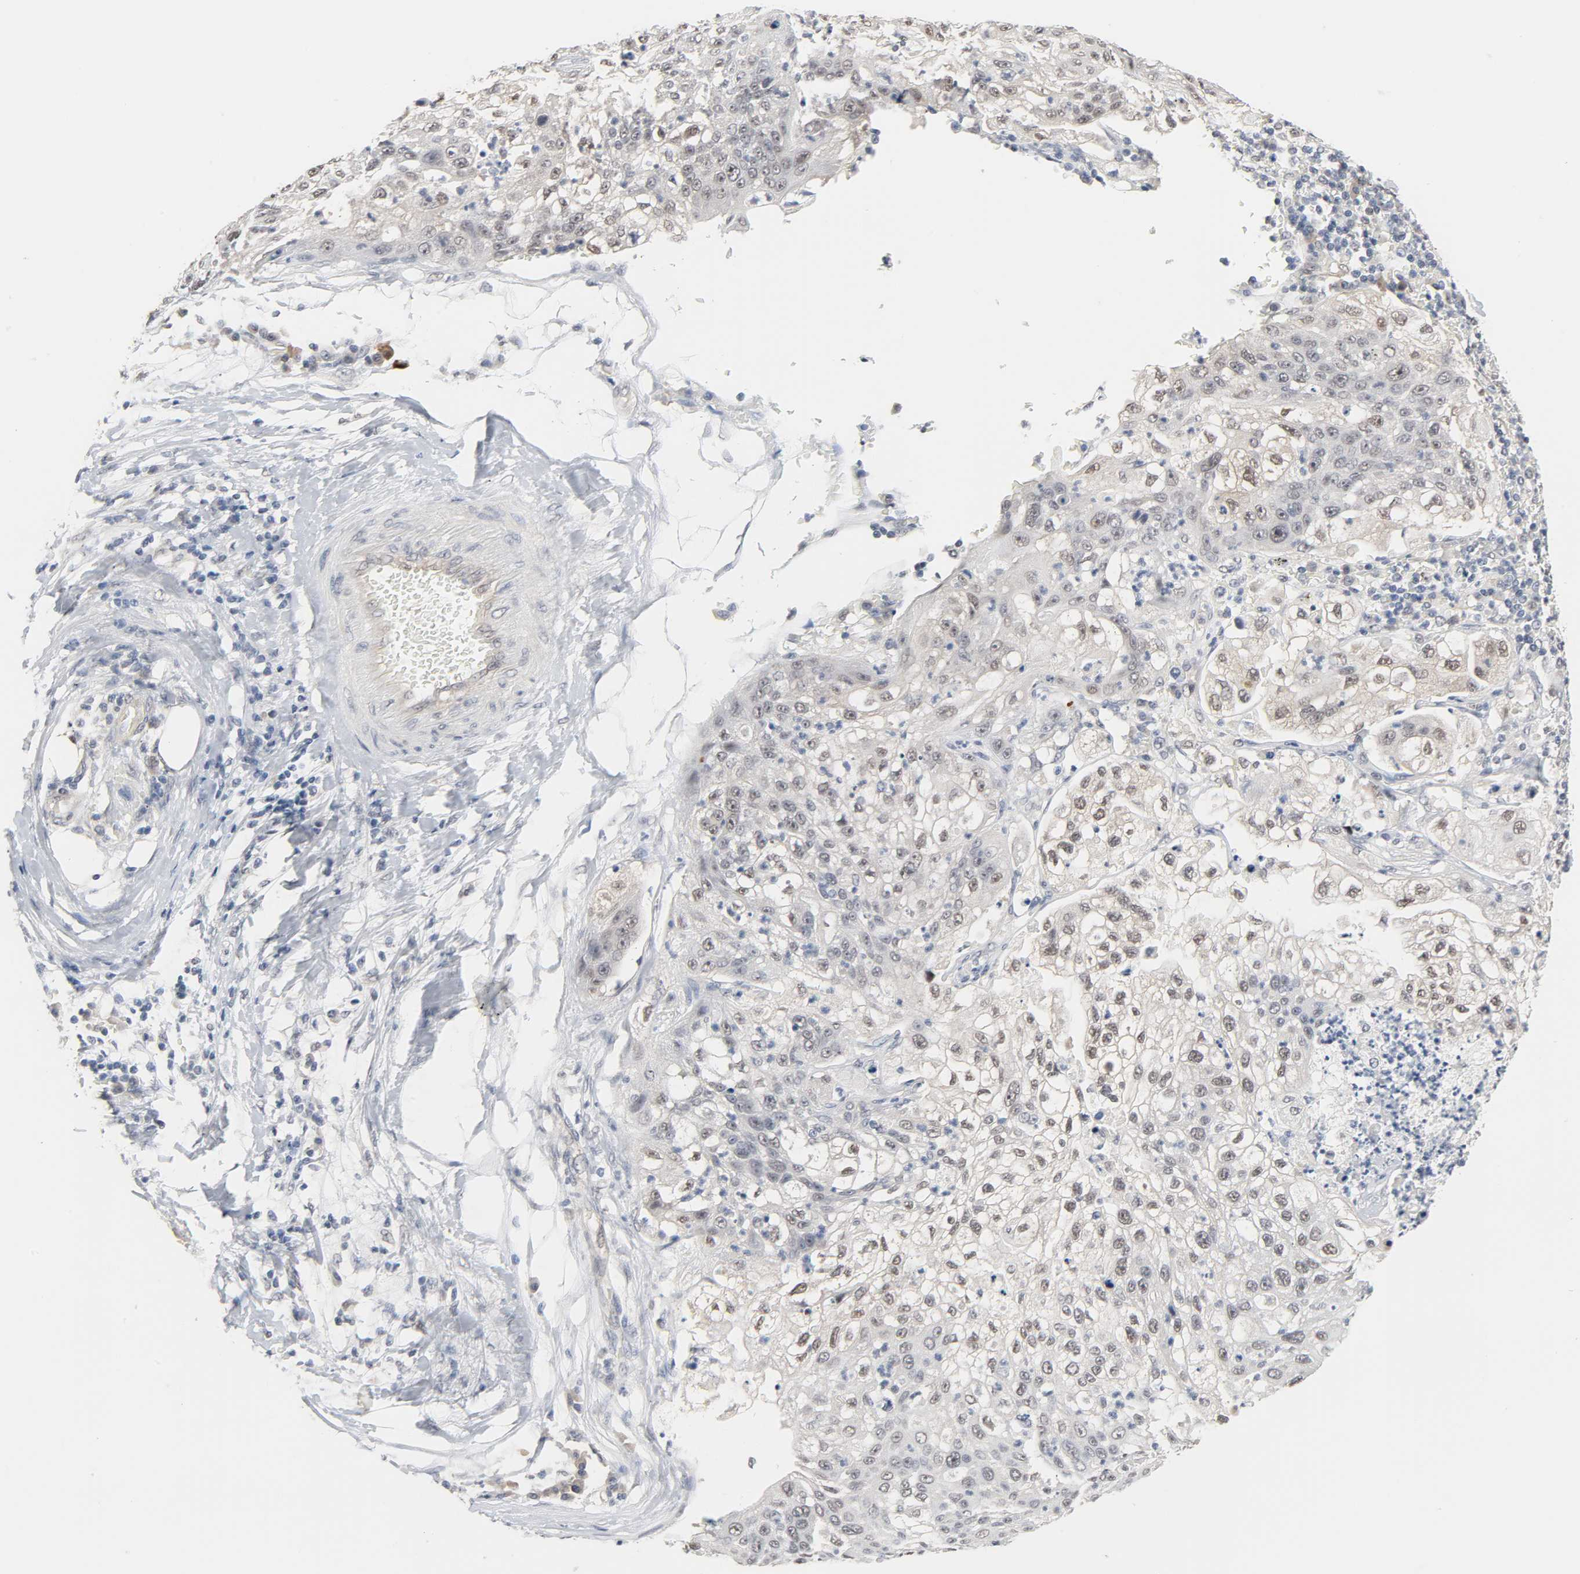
{"staining": {"intensity": "negative", "quantity": "none", "location": "none"}, "tissue": "lung cancer", "cell_type": "Tumor cells", "image_type": "cancer", "snomed": [{"axis": "morphology", "description": "Inflammation, NOS"}, {"axis": "morphology", "description": "Squamous cell carcinoma, NOS"}, {"axis": "topography", "description": "Lymph node"}, {"axis": "topography", "description": "Soft tissue"}, {"axis": "topography", "description": "Lung"}], "caption": "Lung cancer was stained to show a protein in brown. There is no significant staining in tumor cells. Nuclei are stained in blue.", "gene": "ACSS2", "patient": {"sex": "male", "age": 66}}